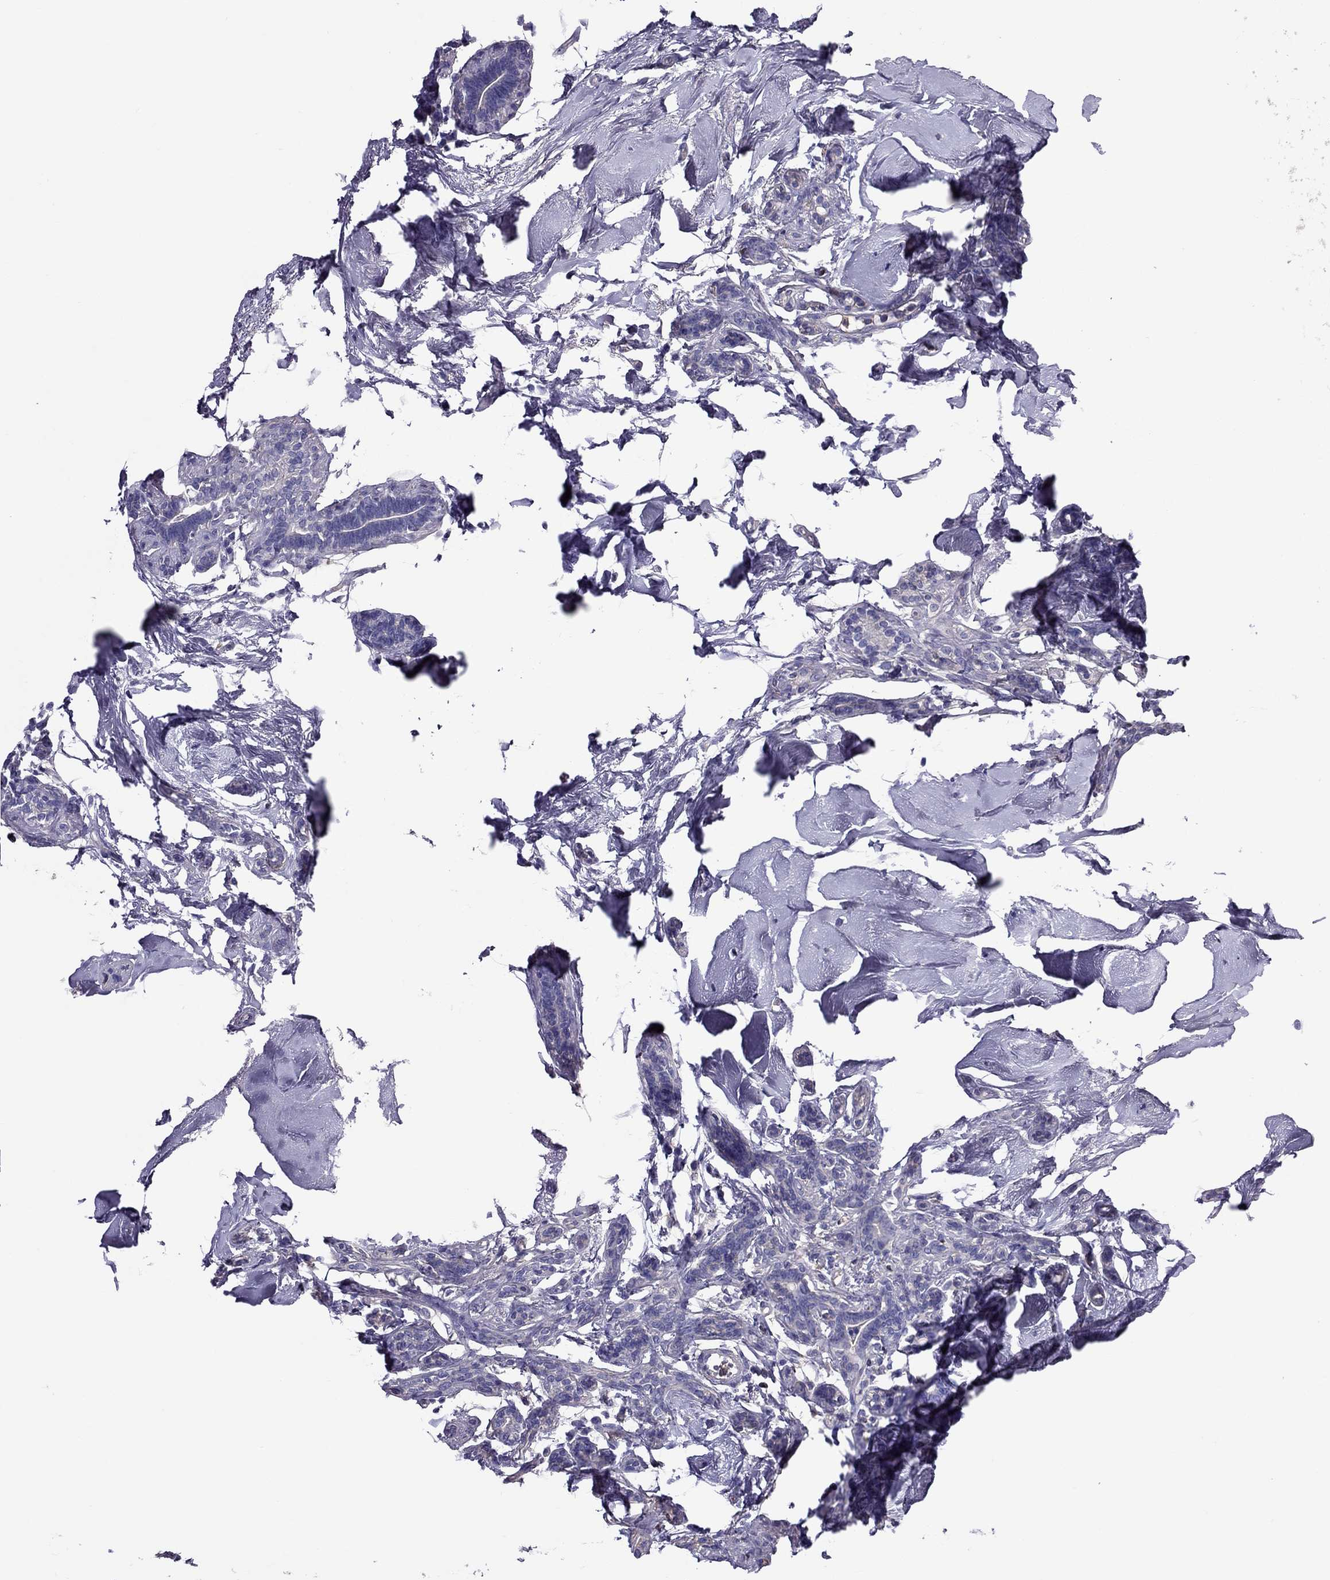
{"staining": {"intensity": "negative", "quantity": "none", "location": "none"}, "tissue": "breast cancer", "cell_type": "Tumor cells", "image_type": "cancer", "snomed": [{"axis": "morphology", "description": "Duct carcinoma"}, {"axis": "topography", "description": "Breast"}], "caption": "Tumor cells are negative for protein expression in human breast cancer (intraductal carcinoma).", "gene": "TEX22", "patient": {"sex": "female", "age": 83}}